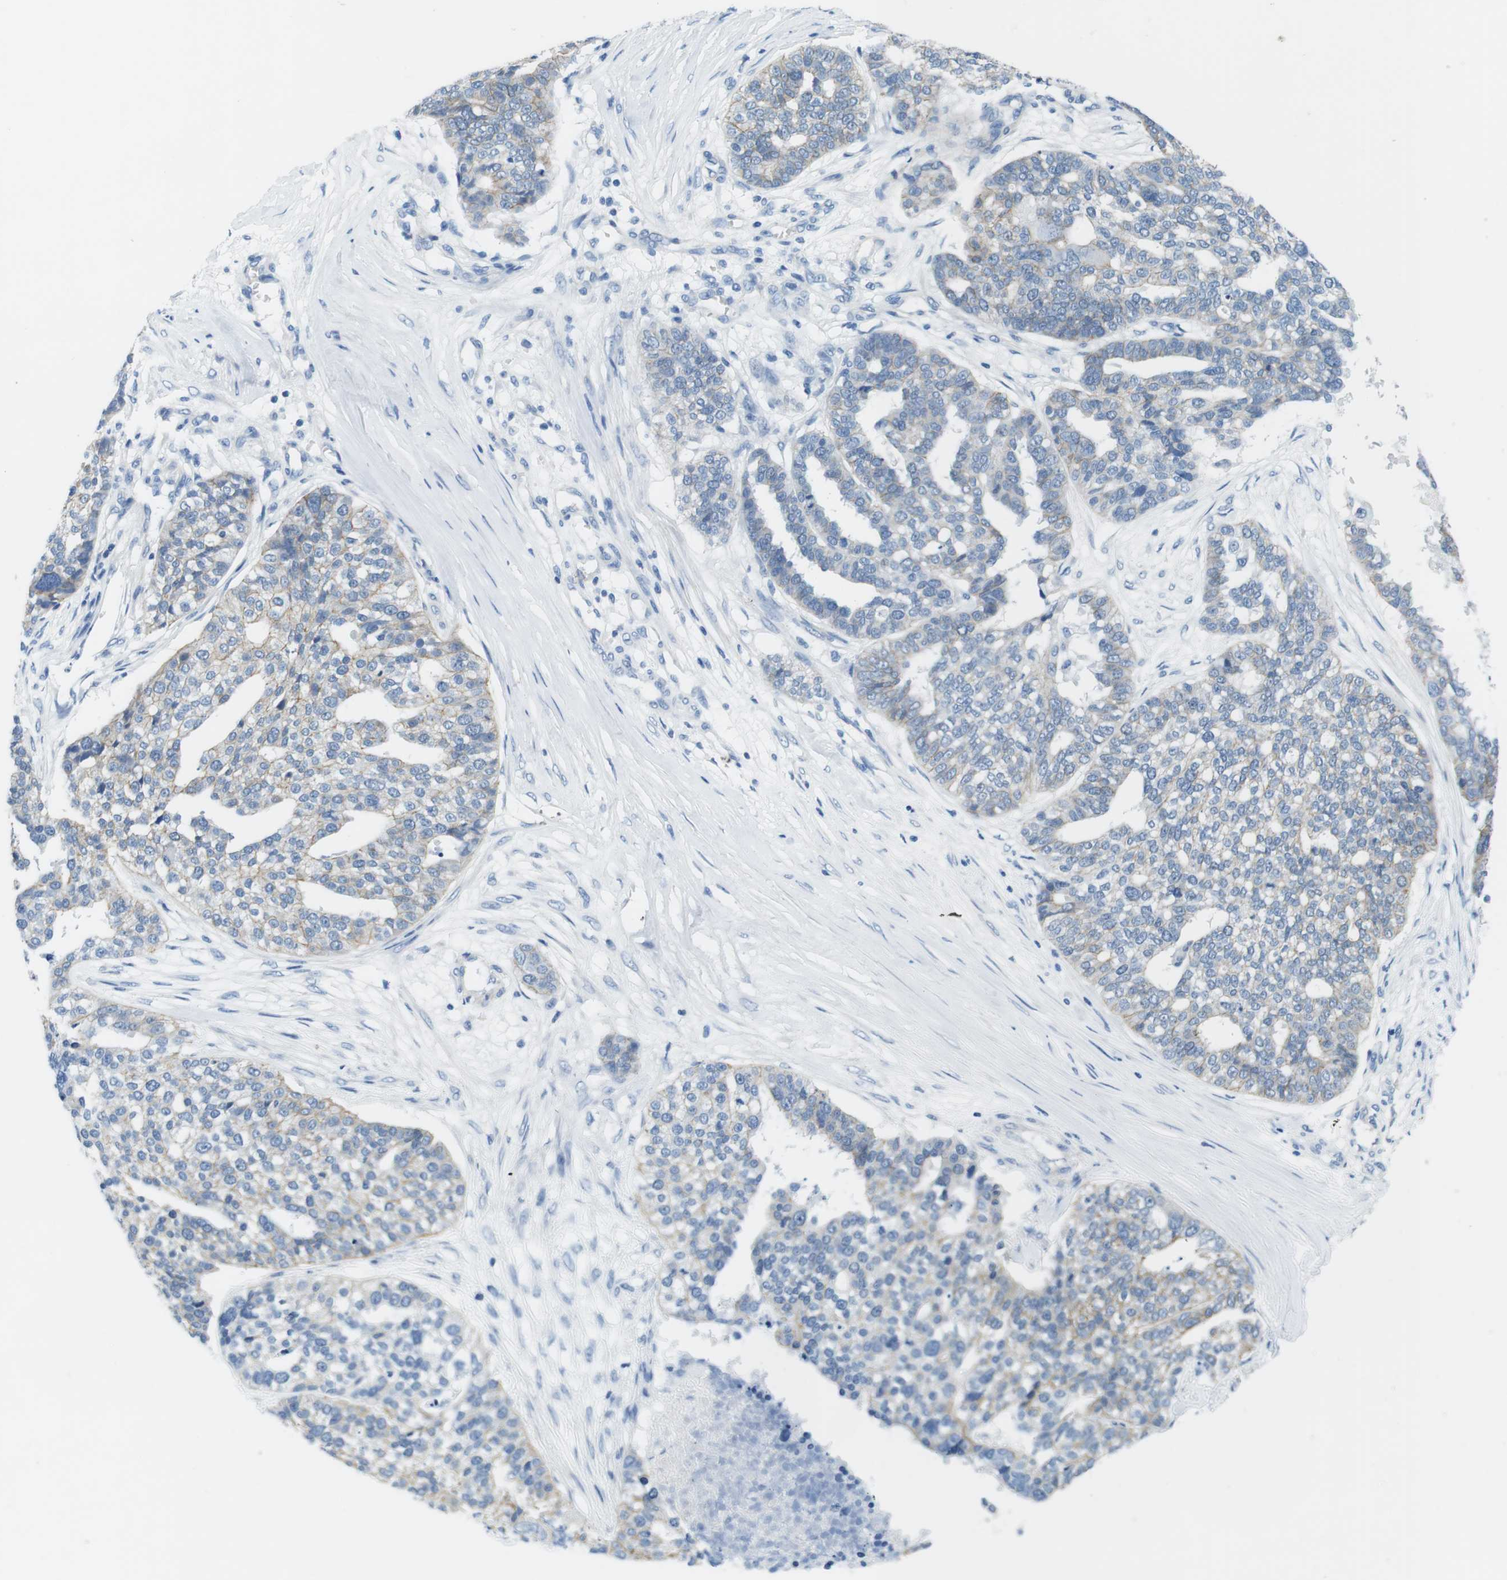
{"staining": {"intensity": "weak", "quantity": ">75%", "location": "cytoplasmic/membranous"}, "tissue": "ovarian cancer", "cell_type": "Tumor cells", "image_type": "cancer", "snomed": [{"axis": "morphology", "description": "Cystadenocarcinoma, serous, NOS"}, {"axis": "topography", "description": "Ovary"}], "caption": "A brown stain highlights weak cytoplasmic/membranous positivity of a protein in human ovarian cancer tumor cells.", "gene": "SLC6A6", "patient": {"sex": "female", "age": 59}}